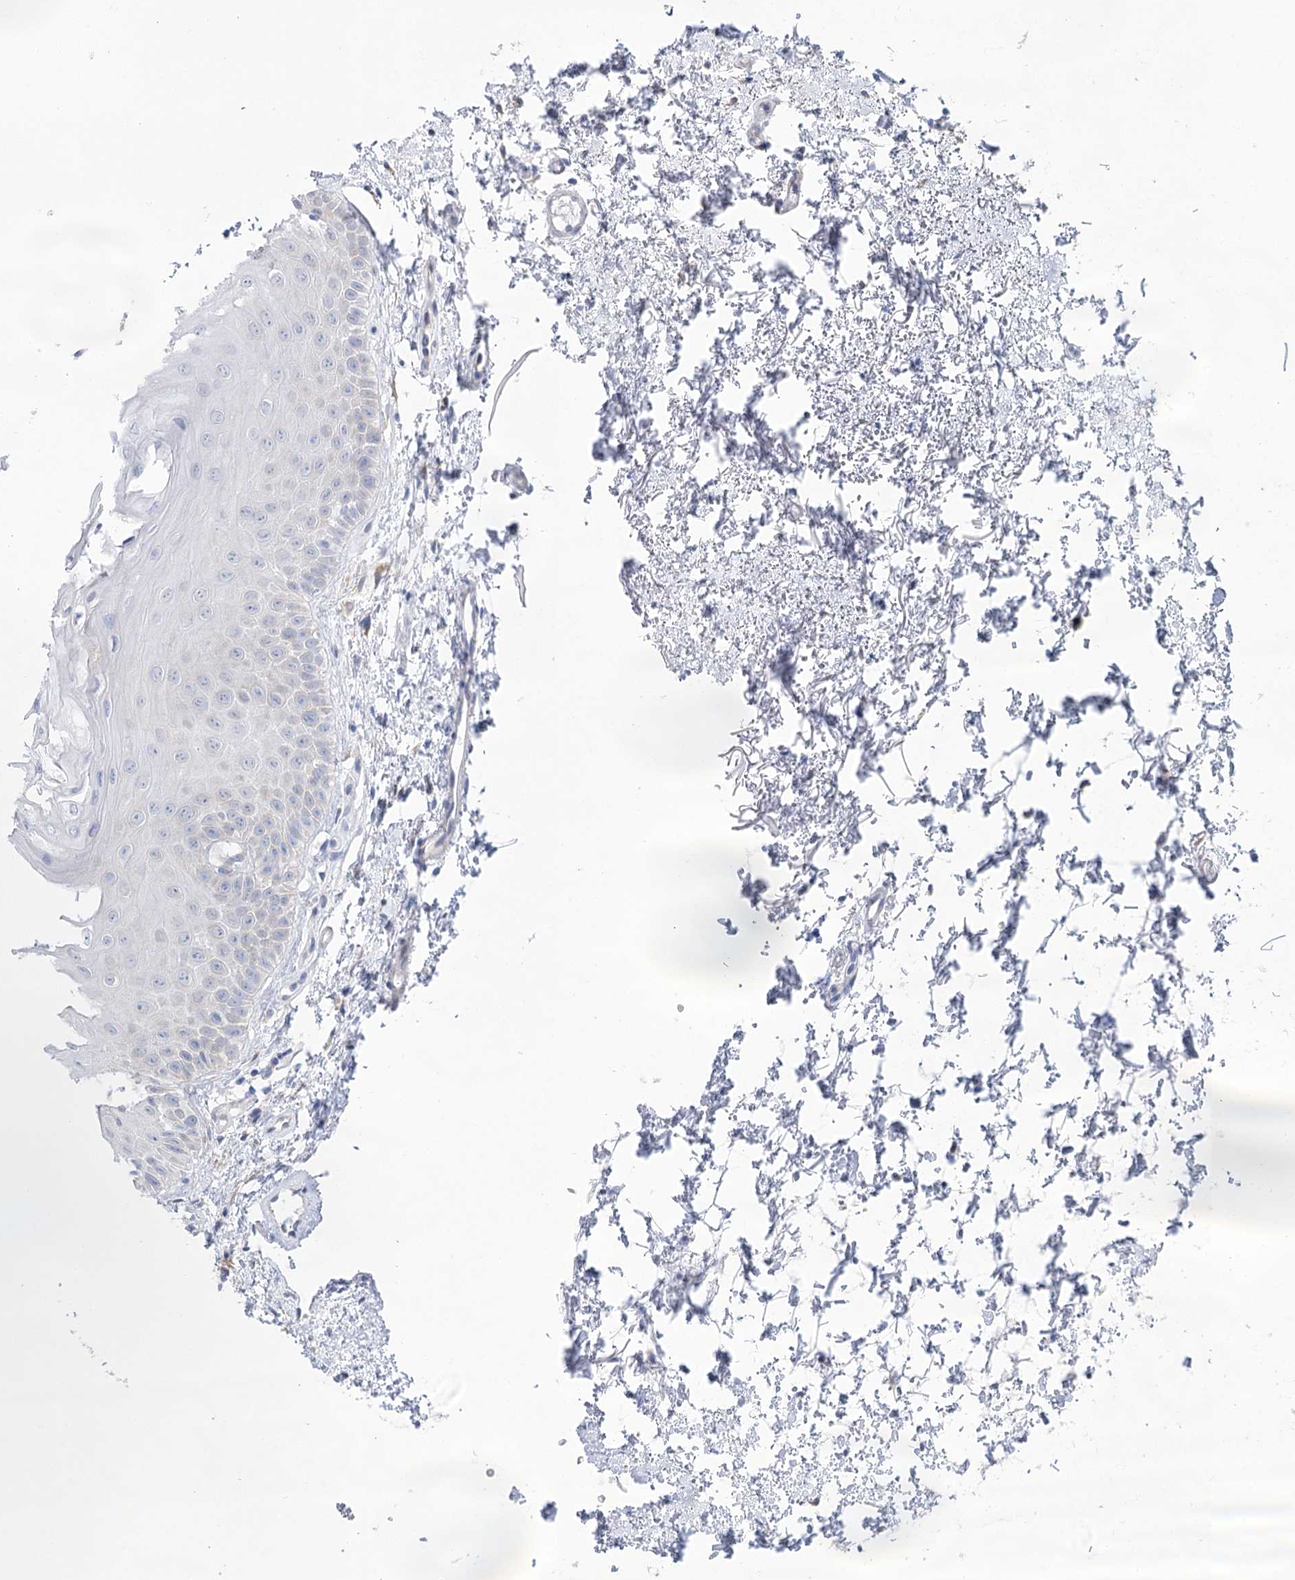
{"staining": {"intensity": "negative", "quantity": "none", "location": "none"}, "tissue": "oral mucosa", "cell_type": "Squamous epithelial cells", "image_type": "normal", "snomed": [{"axis": "morphology", "description": "Normal tissue, NOS"}, {"axis": "topography", "description": "Oral tissue"}], "caption": "Histopathology image shows no significant protein expression in squamous epithelial cells of unremarkable oral mucosa. (DAB (3,3'-diaminobenzidine) IHC with hematoxylin counter stain).", "gene": "CSN3", "patient": {"sex": "male", "age": 66}}